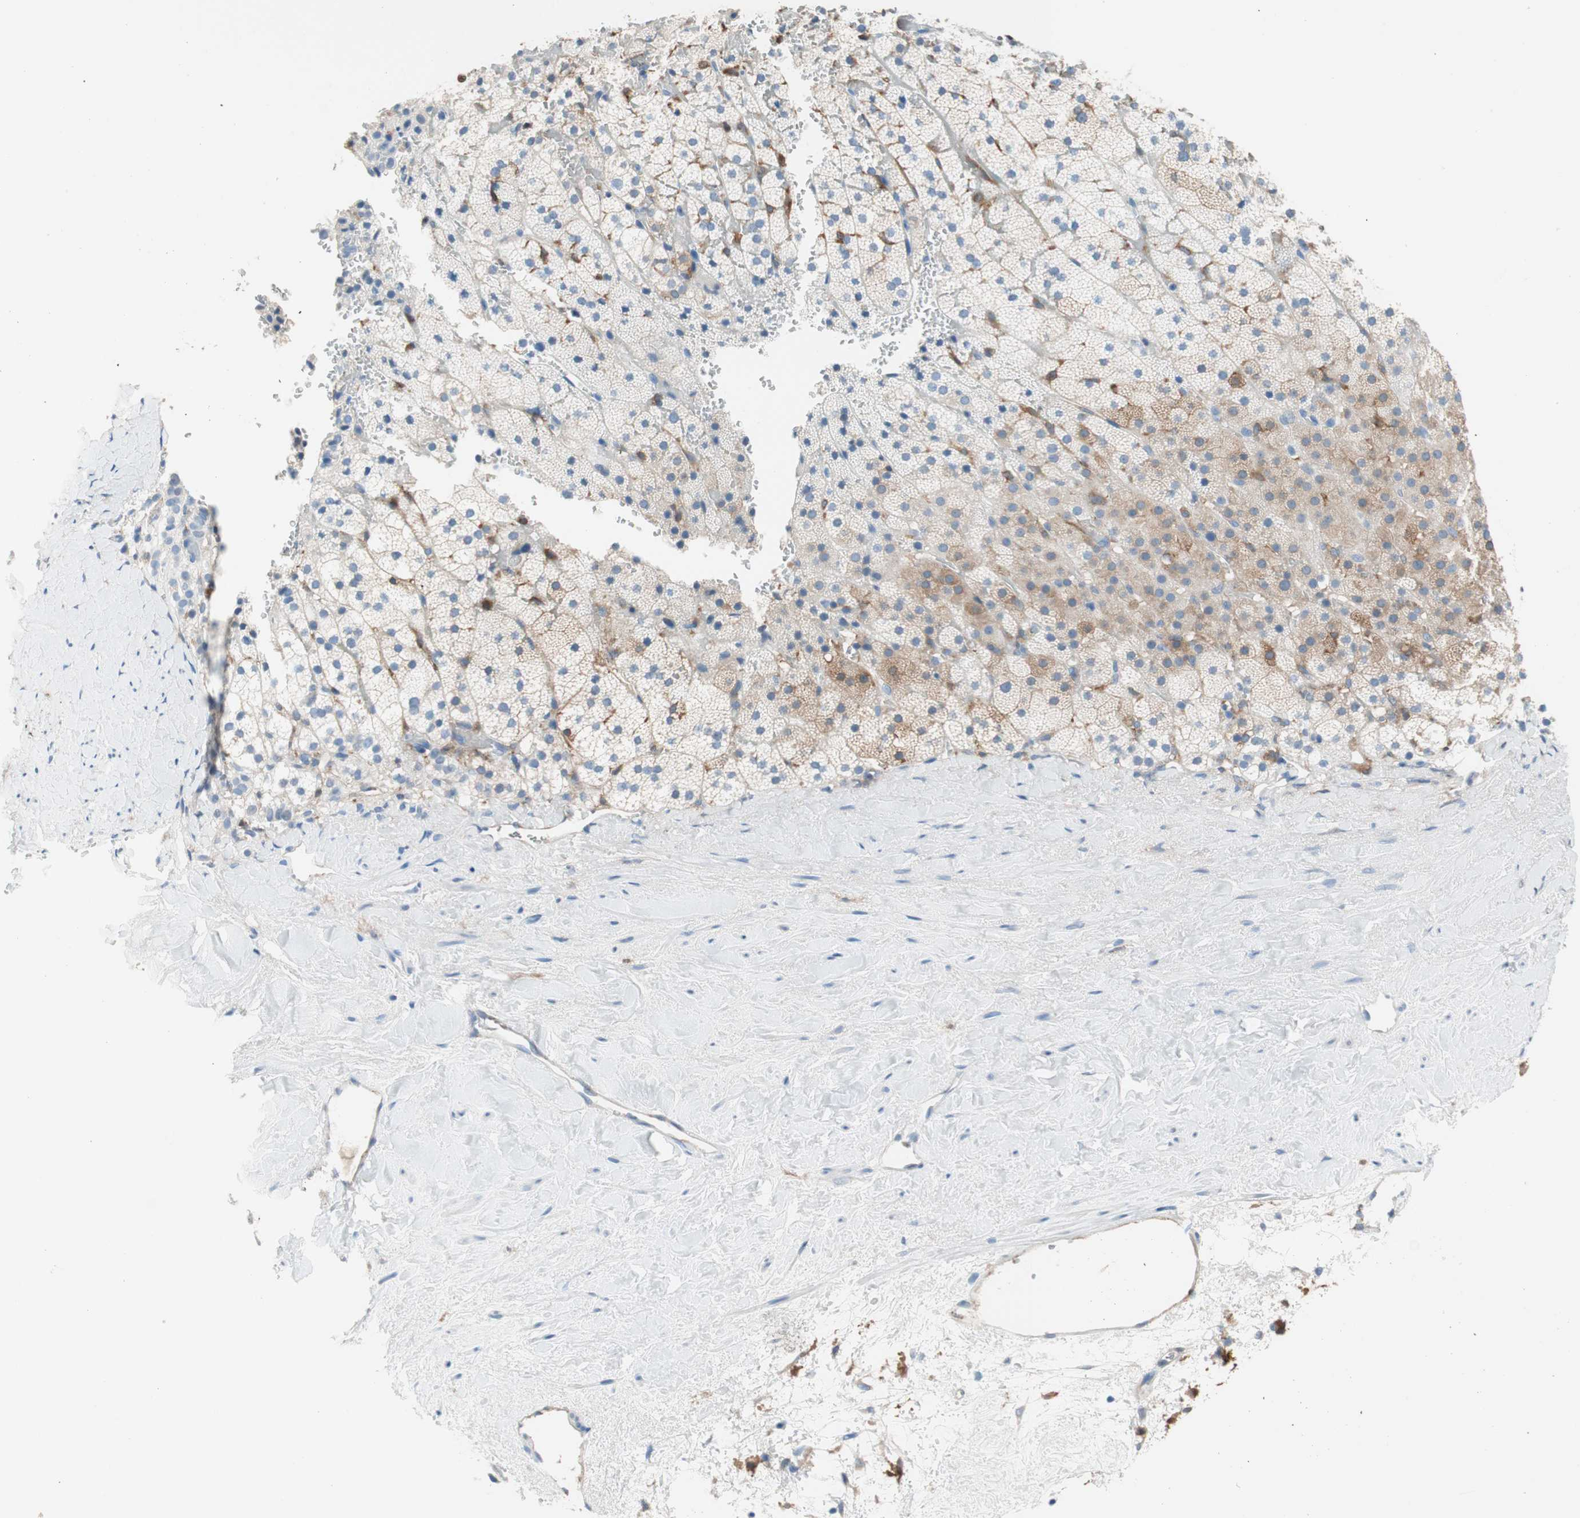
{"staining": {"intensity": "negative", "quantity": "none", "location": "none"}, "tissue": "adrenal gland", "cell_type": "Glandular cells", "image_type": "normal", "snomed": [{"axis": "morphology", "description": "Normal tissue, NOS"}, {"axis": "topography", "description": "Adrenal gland"}], "caption": "An IHC image of unremarkable adrenal gland is shown. There is no staining in glandular cells of adrenal gland.", "gene": "GLUL", "patient": {"sex": "male", "age": 35}}